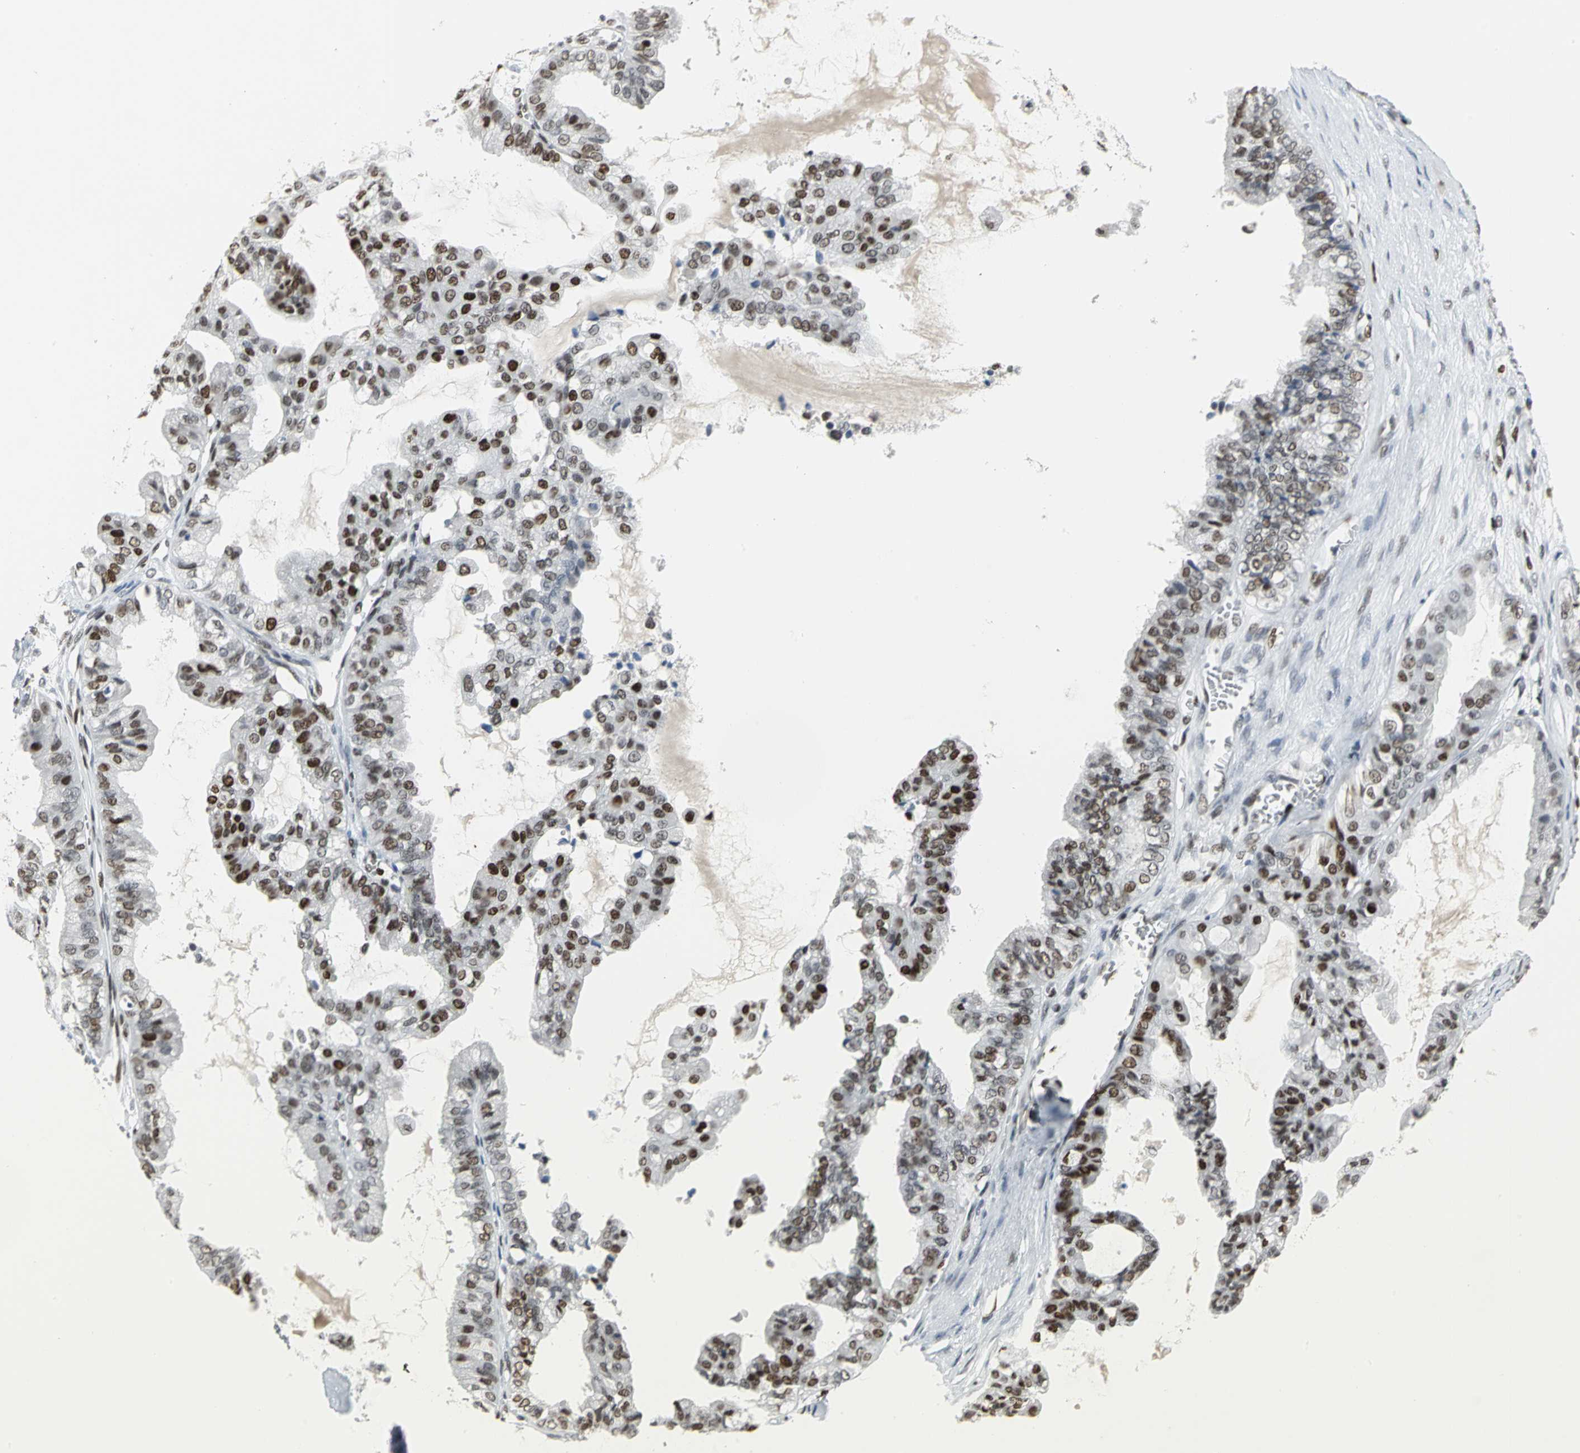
{"staining": {"intensity": "strong", "quantity": ">75%", "location": "nuclear"}, "tissue": "ovarian cancer", "cell_type": "Tumor cells", "image_type": "cancer", "snomed": [{"axis": "morphology", "description": "Carcinoma, NOS"}, {"axis": "morphology", "description": "Carcinoma, endometroid"}, {"axis": "topography", "description": "Ovary"}], "caption": "Ovarian cancer was stained to show a protein in brown. There is high levels of strong nuclear staining in approximately >75% of tumor cells. (DAB (3,3'-diaminobenzidine) IHC with brightfield microscopy, high magnification).", "gene": "HNRNPD", "patient": {"sex": "female", "age": 50}}